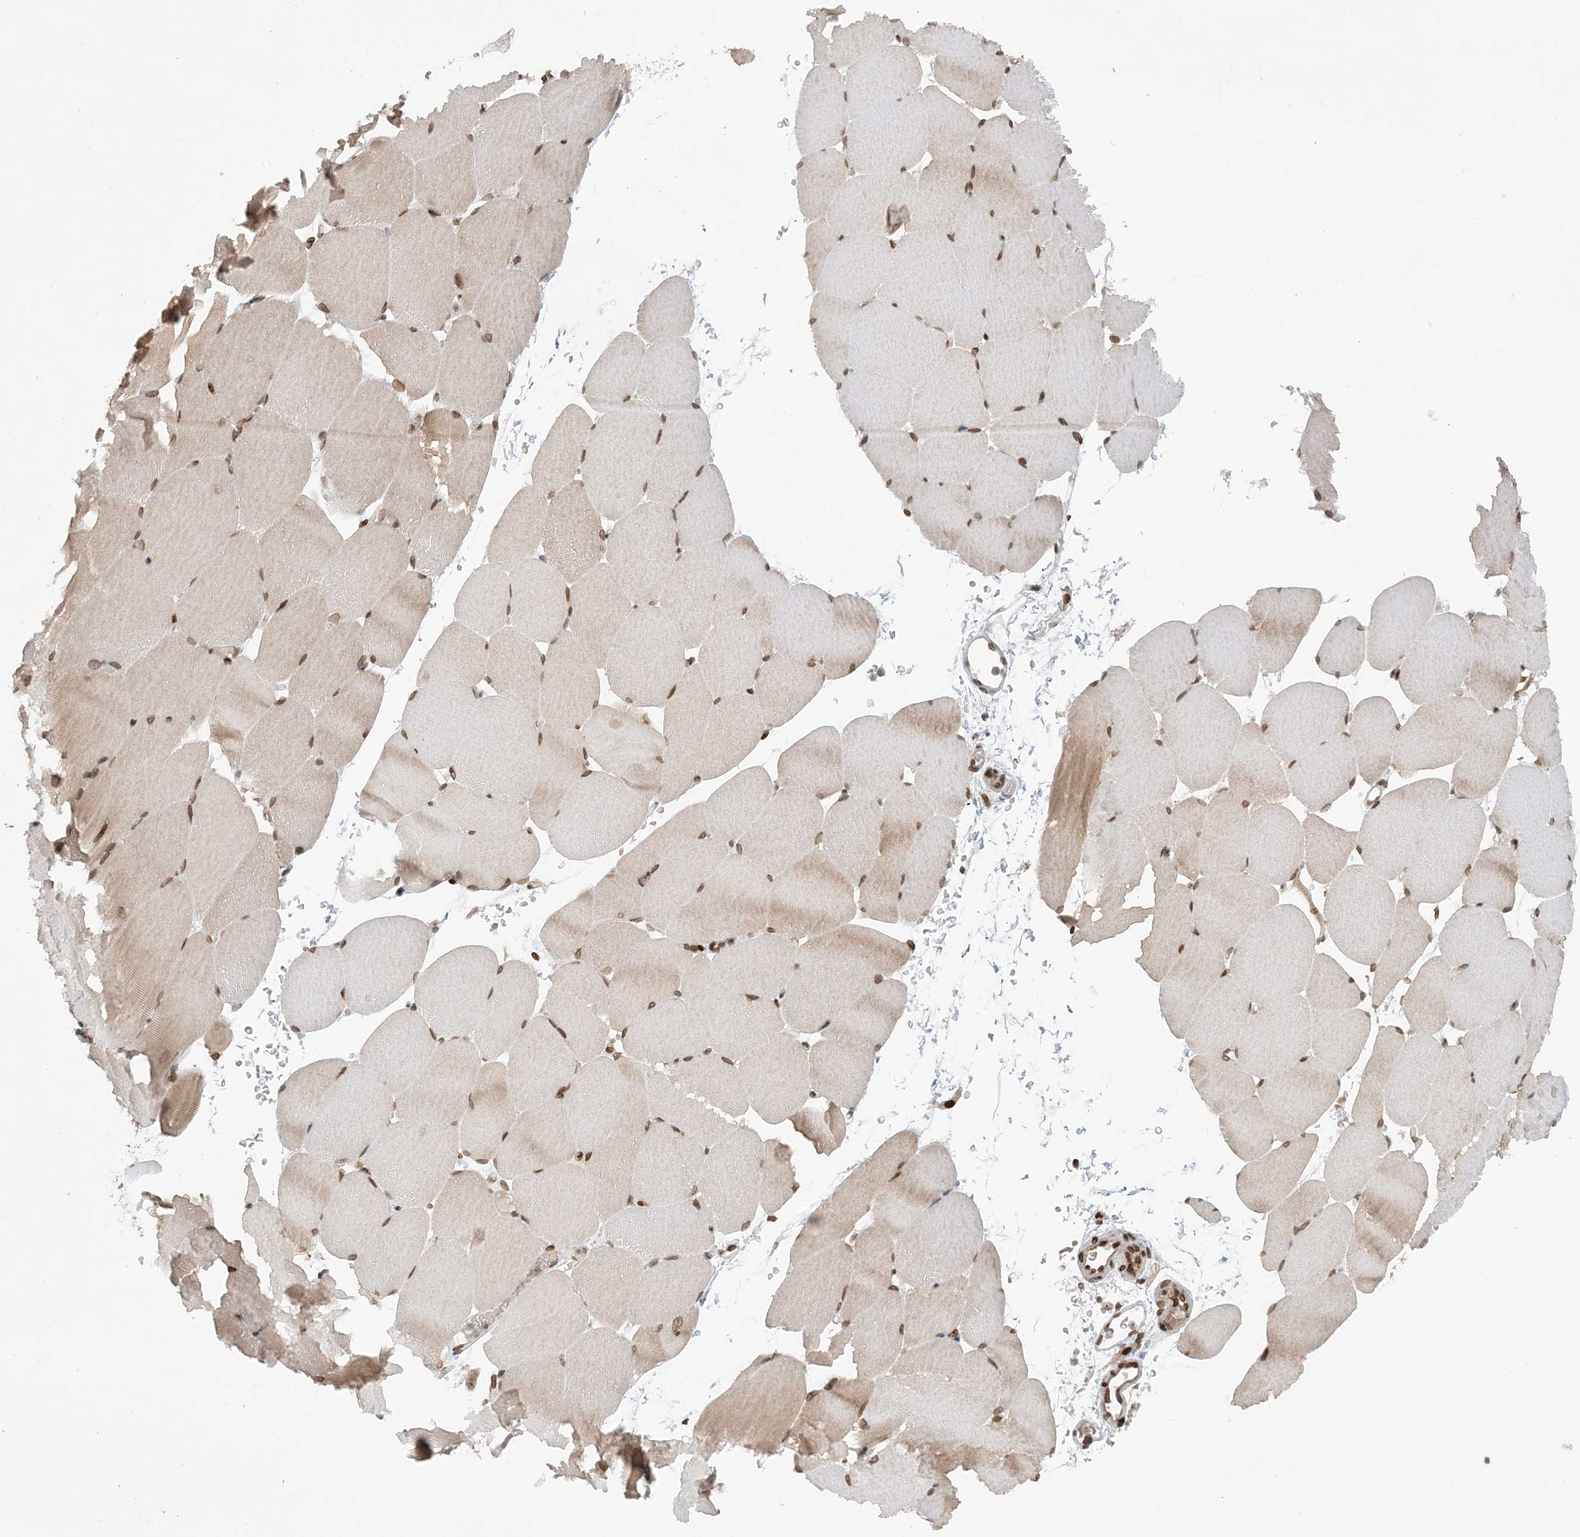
{"staining": {"intensity": "moderate", "quantity": "25%-75%", "location": "cytoplasmic/membranous,nuclear"}, "tissue": "skeletal muscle", "cell_type": "Myocytes", "image_type": "normal", "snomed": [{"axis": "morphology", "description": "Normal tissue, NOS"}, {"axis": "topography", "description": "Skeletal muscle"}, {"axis": "topography", "description": "Parathyroid gland"}], "caption": "Immunohistochemistry image of benign skeletal muscle stained for a protein (brown), which exhibits medium levels of moderate cytoplasmic/membranous,nuclear positivity in about 25%-75% of myocytes.", "gene": "SLC35A2", "patient": {"sex": "female", "age": 37}}